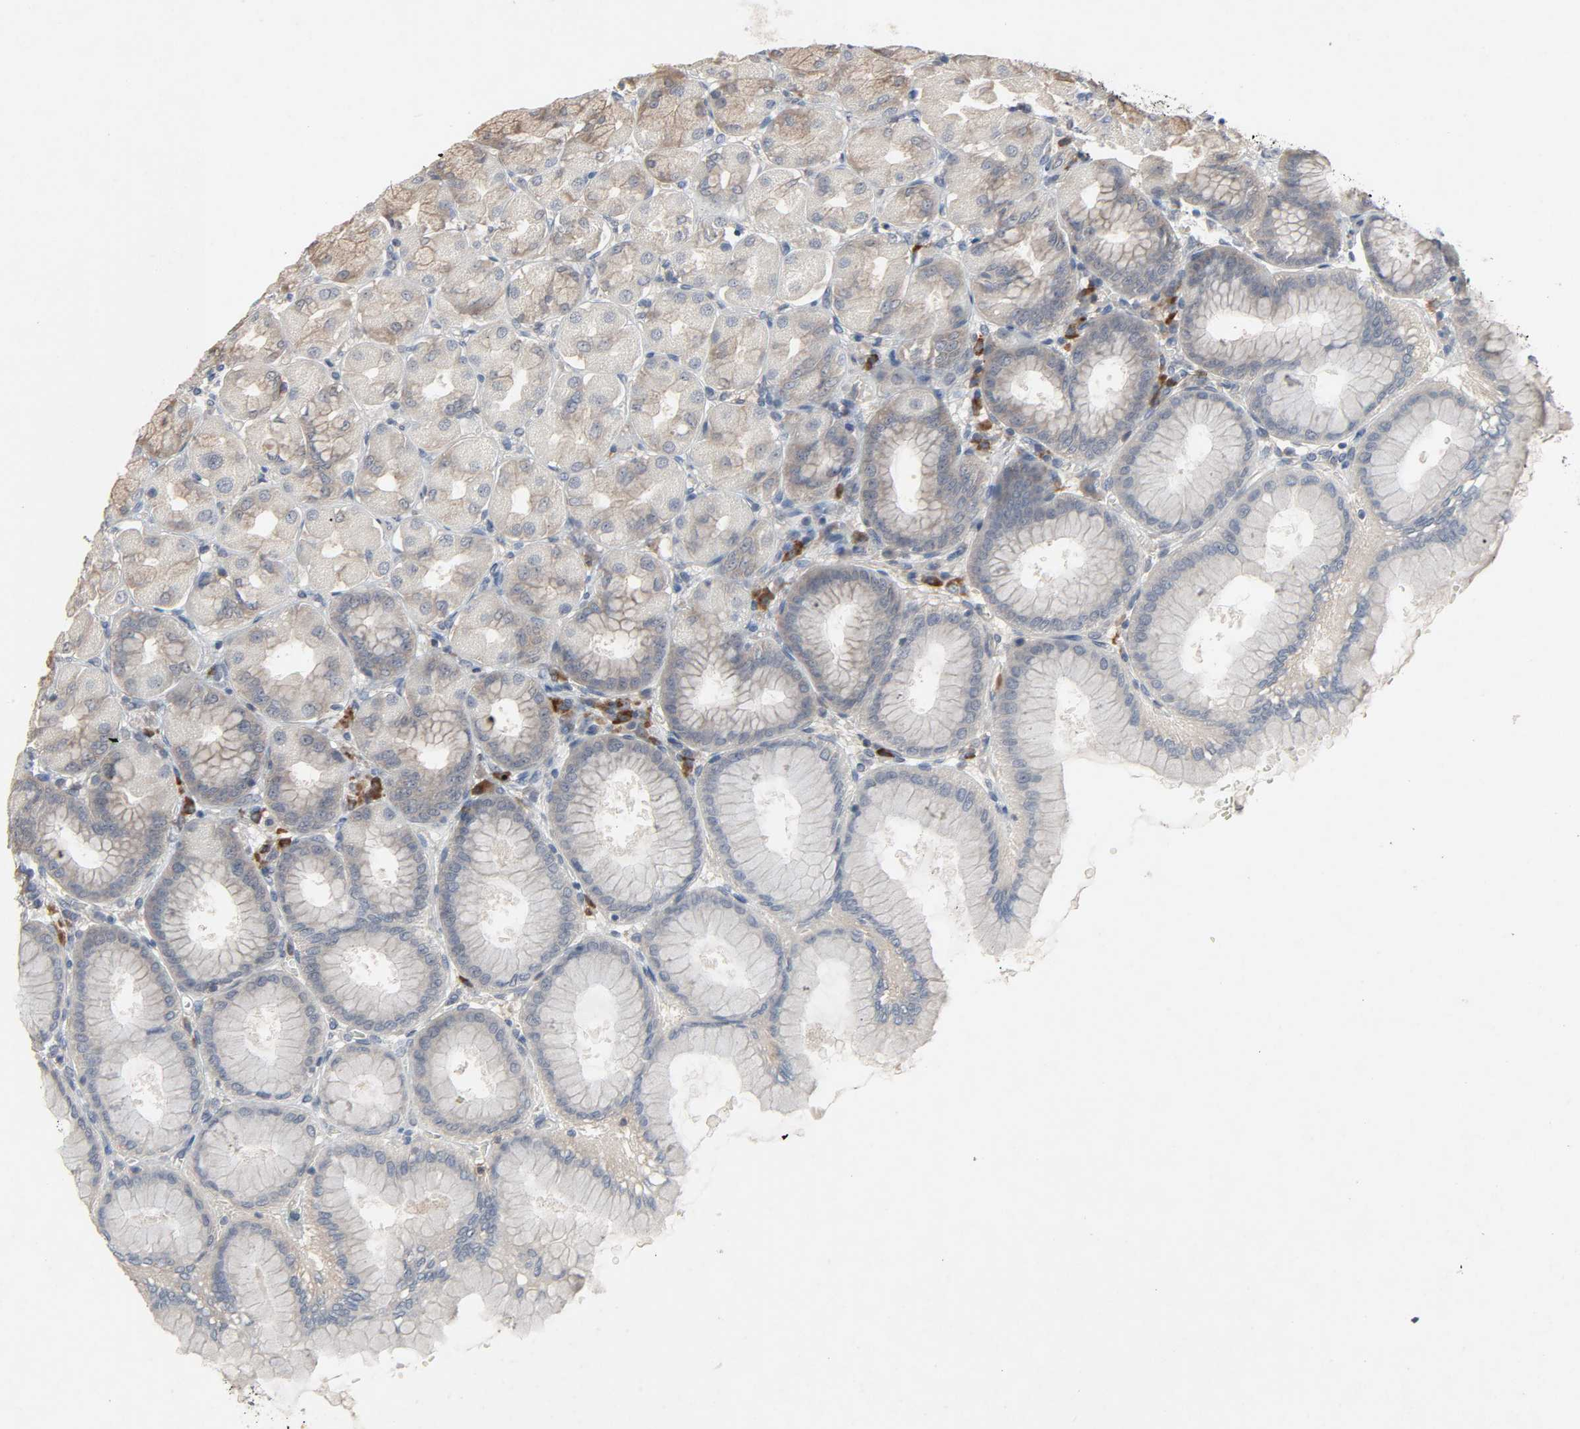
{"staining": {"intensity": "weak", "quantity": "25%-75%", "location": "cytoplasmic/membranous"}, "tissue": "stomach", "cell_type": "Glandular cells", "image_type": "normal", "snomed": [{"axis": "morphology", "description": "Normal tissue, NOS"}, {"axis": "topography", "description": "Stomach, upper"}], "caption": "Brown immunohistochemical staining in normal human stomach reveals weak cytoplasmic/membranous staining in approximately 25%-75% of glandular cells.", "gene": "CD4", "patient": {"sex": "female", "age": 56}}